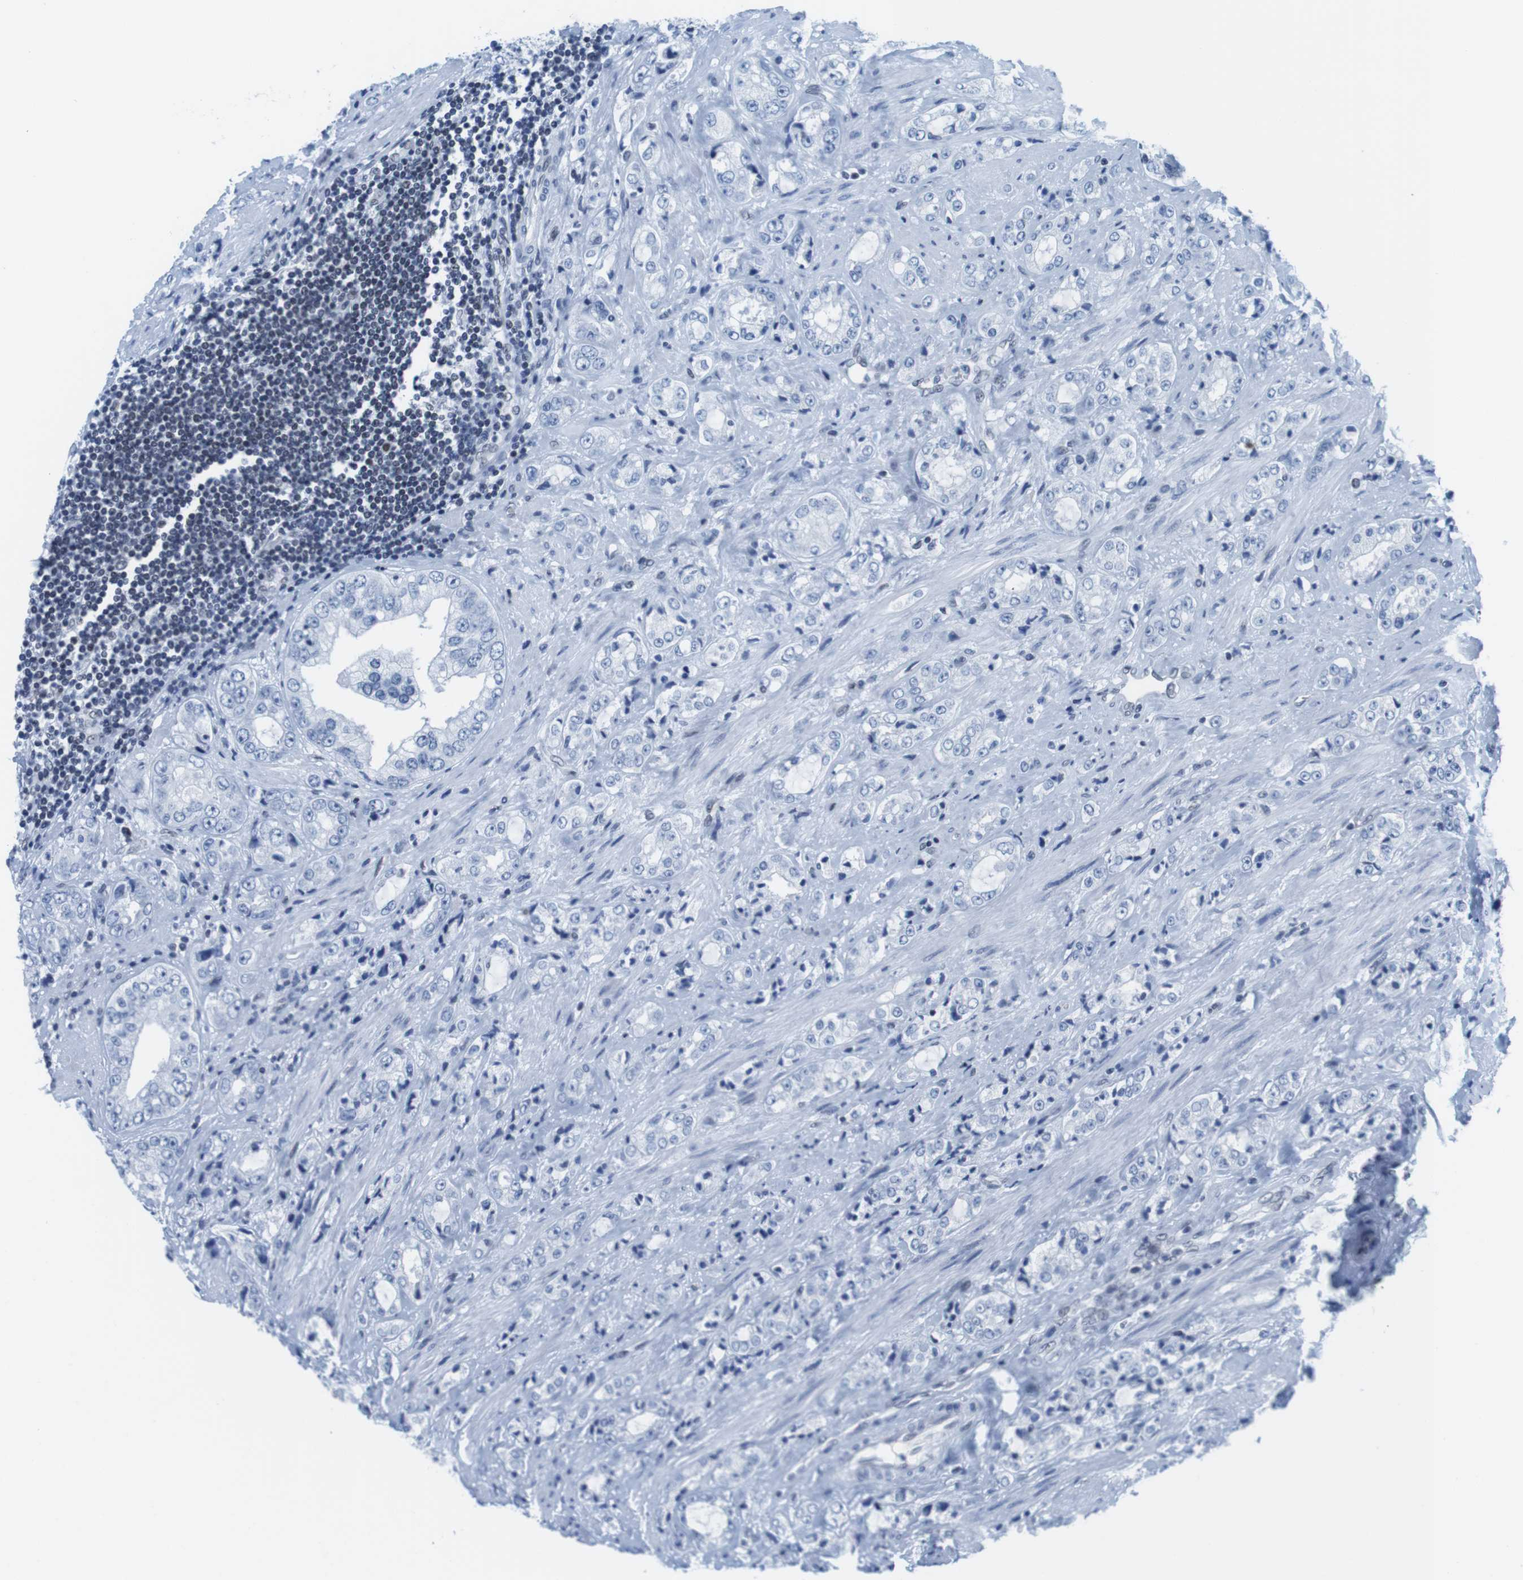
{"staining": {"intensity": "negative", "quantity": "none", "location": "none"}, "tissue": "prostate cancer", "cell_type": "Tumor cells", "image_type": "cancer", "snomed": [{"axis": "morphology", "description": "Adenocarcinoma, High grade"}, {"axis": "topography", "description": "Prostate"}], "caption": "Immunohistochemical staining of adenocarcinoma (high-grade) (prostate) demonstrates no significant positivity in tumor cells. (DAB immunohistochemistry (IHC), high magnification).", "gene": "IFI16", "patient": {"sex": "male", "age": 61}}